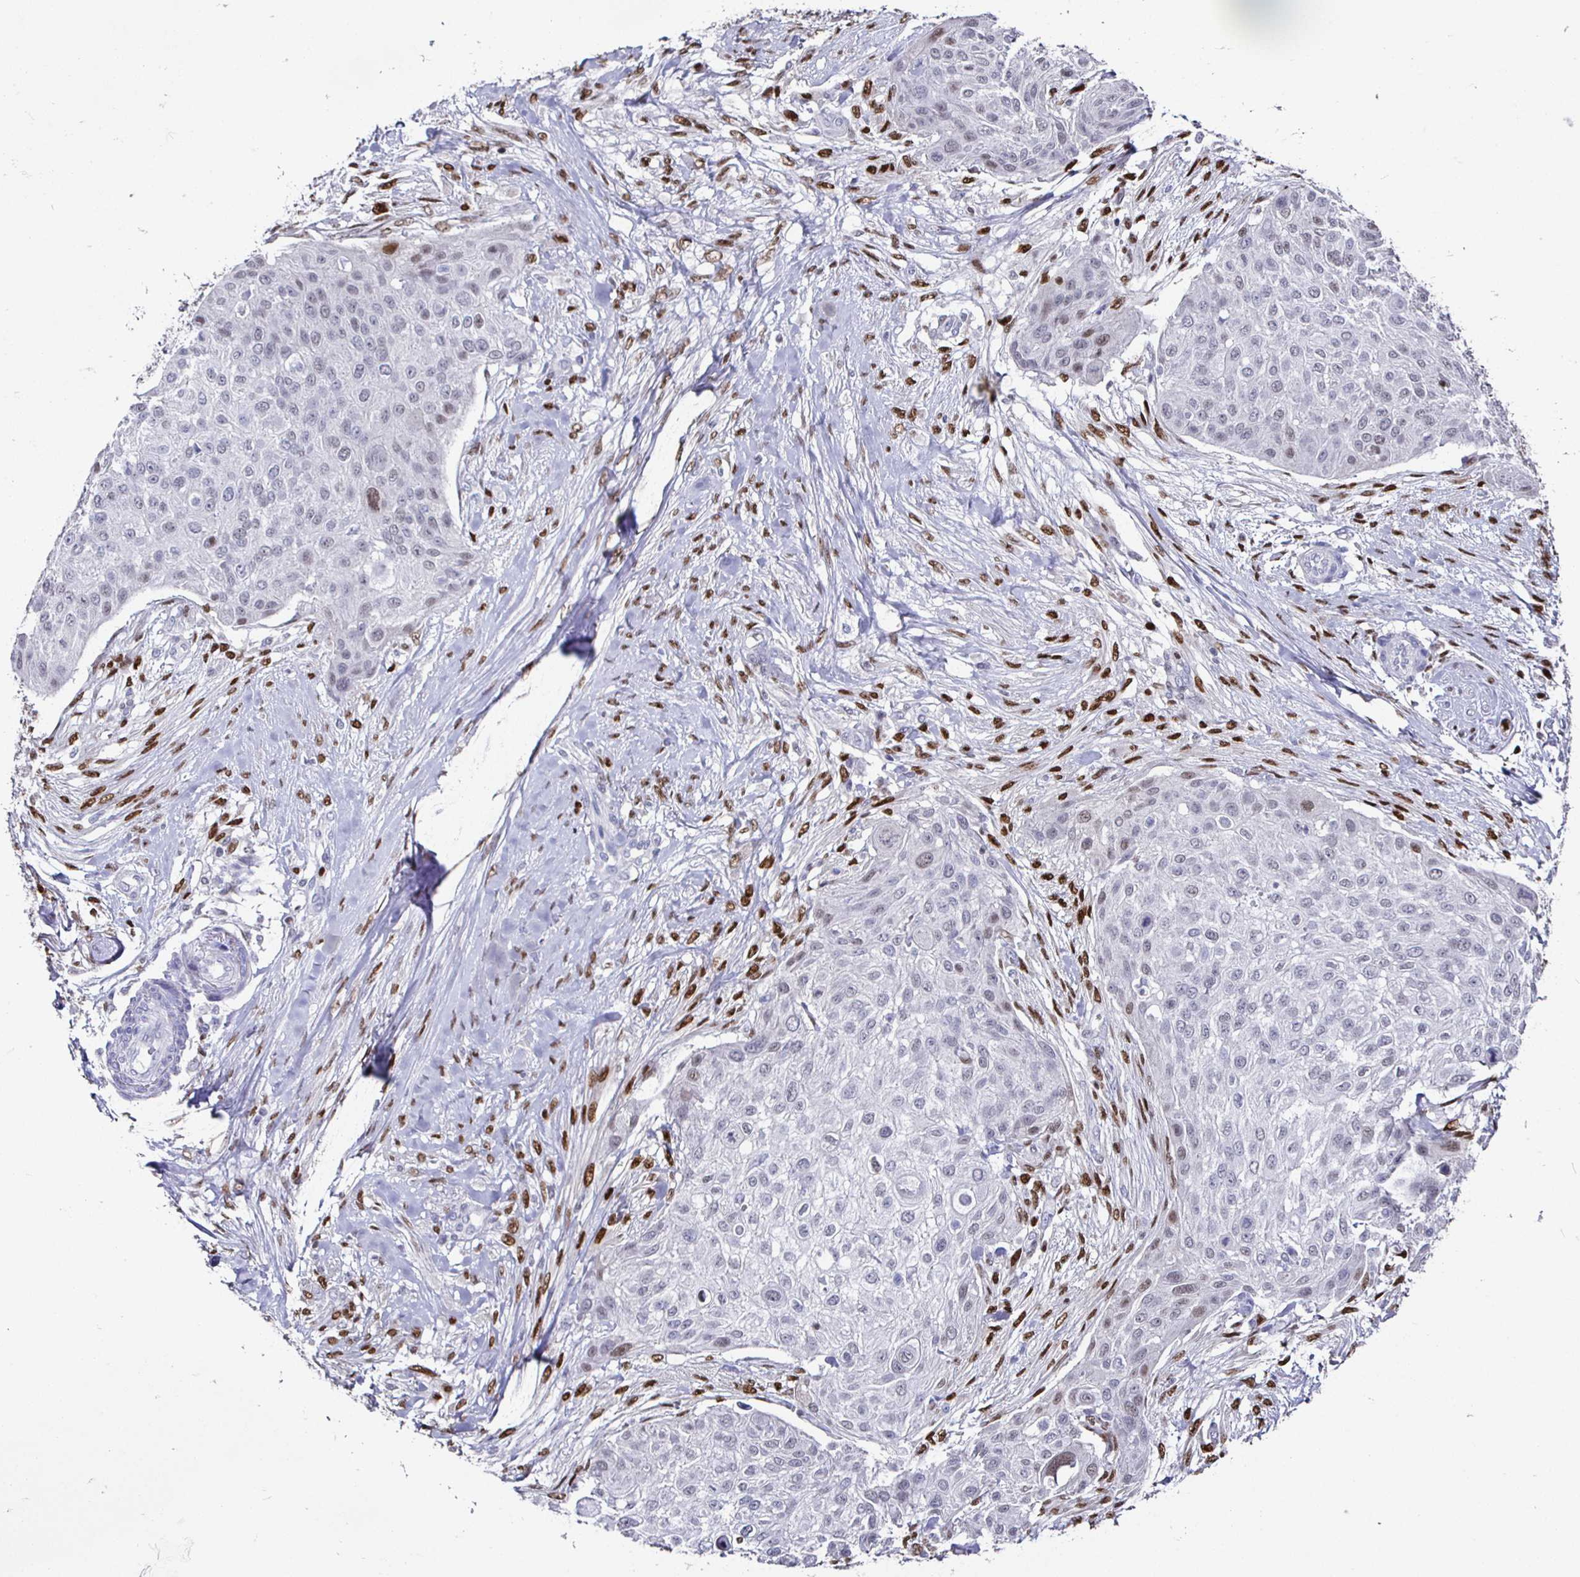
{"staining": {"intensity": "moderate", "quantity": "25%-75%", "location": "nuclear"}, "tissue": "skin cancer", "cell_type": "Tumor cells", "image_type": "cancer", "snomed": [{"axis": "morphology", "description": "Squamous cell carcinoma, NOS"}, {"axis": "topography", "description": "Skin"}], "caption": "IHC staining of skin cancer, which exhibits medium levels of moderate nuclear staining in about 25%-75% of tumor cells indicating moderate nuclear protein staining. The staining was performed using DAB (3,3'-diaminobenzidine) (brown) for protein detection and nuclei were counterstained in hematoxylin (blue).", "gene": "RUNX2", "patient": {"sex": "female", "age": 87}}